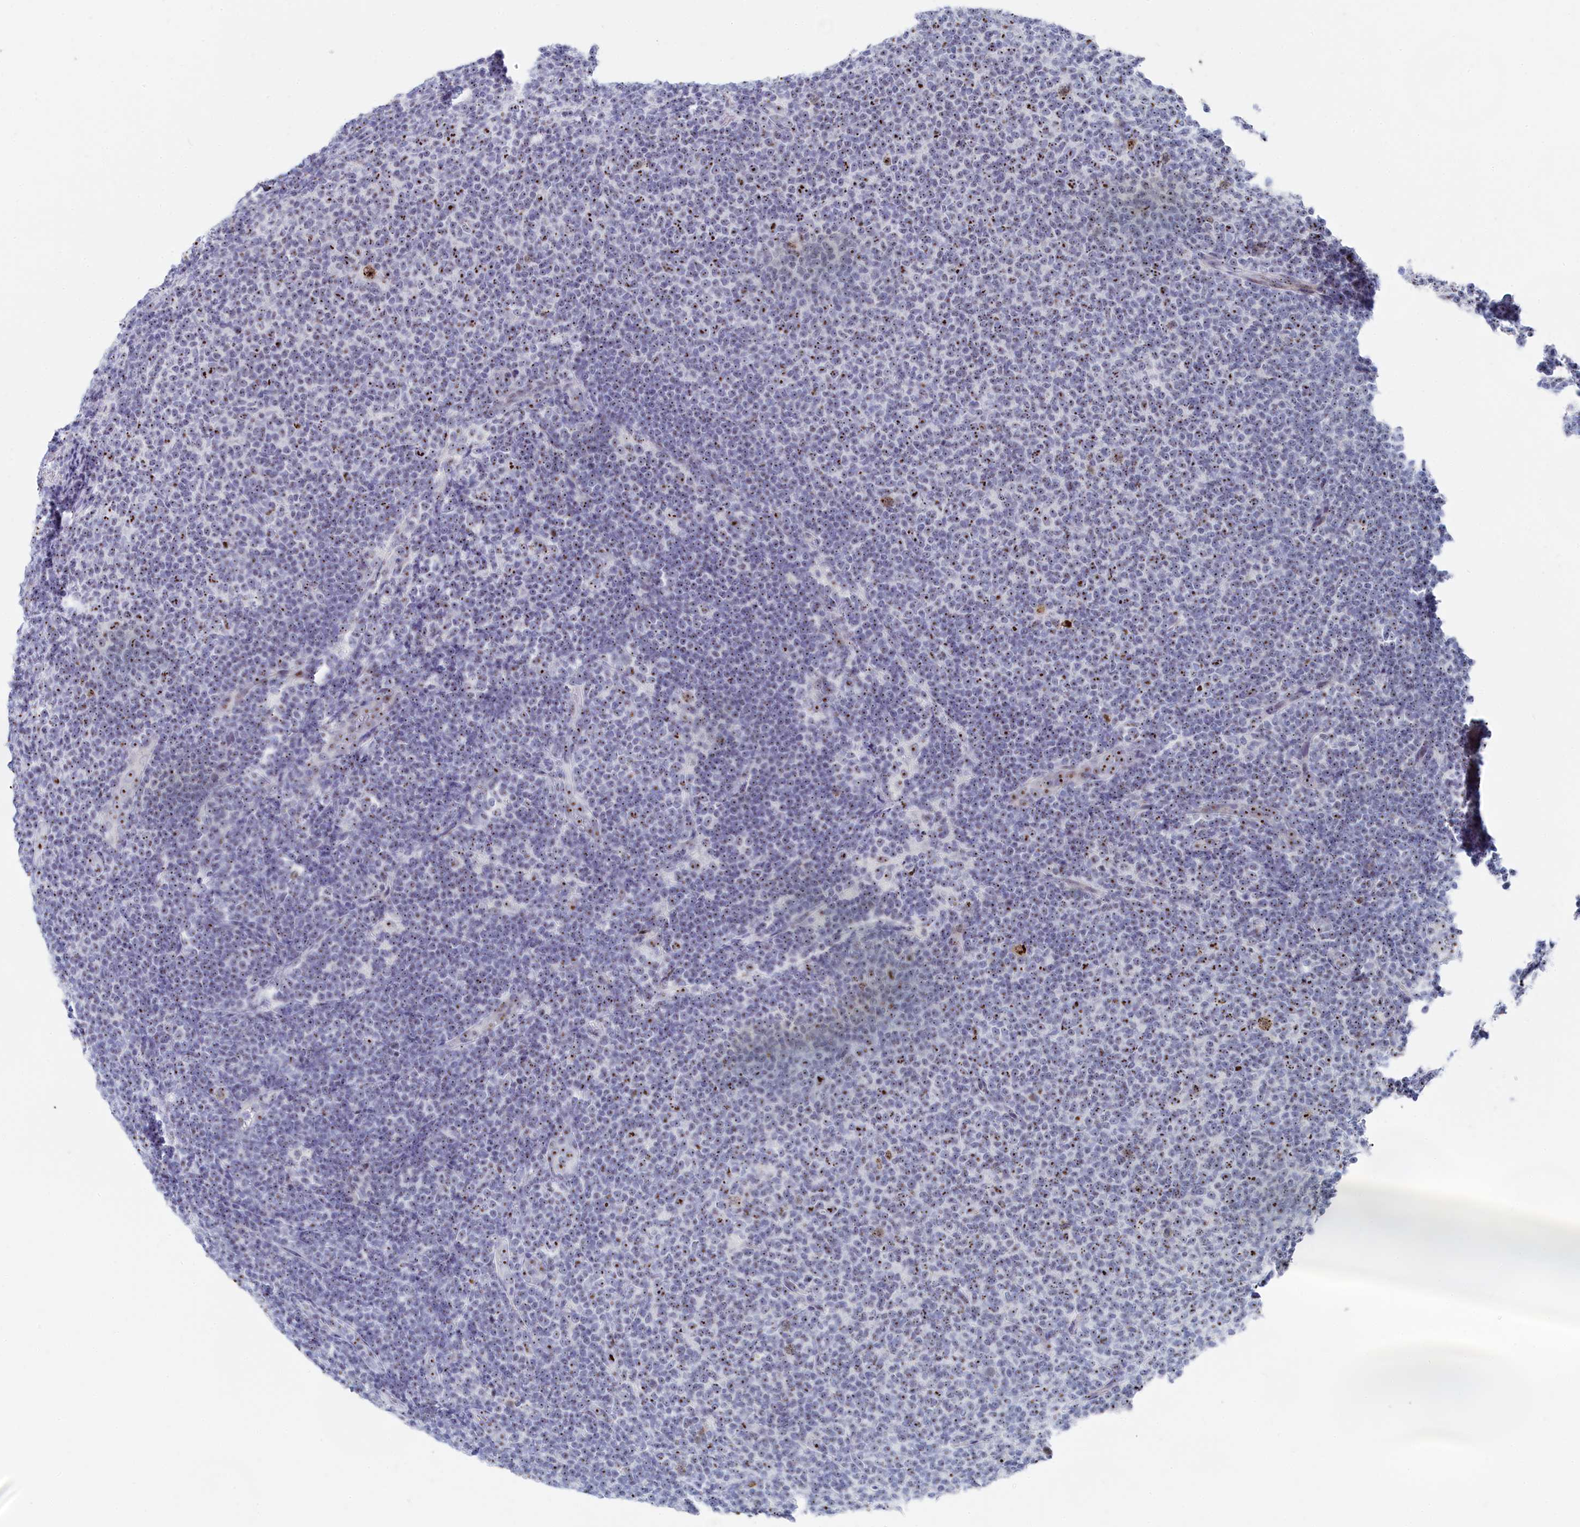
{"staining": {"intensity": "moderate", "quantity": ">75%", "location": "nuclear"}, "tissue": "lymphoma", "cell_type": "Tumor cells", "image_type": "cancer", "snomed": [{"axis": "morphology", "description": "Malignant lymphoma, non-Hodgkin's type, Low grade"}, {"axis": "topography", "description": "Lymph node"}], "caption": "Tumor cells demonstrate moderate nuclear positivity in approximately >75% of cells in lymphoma.", "gene": "RSL1D1", "patient": {"sex": "male", "age": 66}}